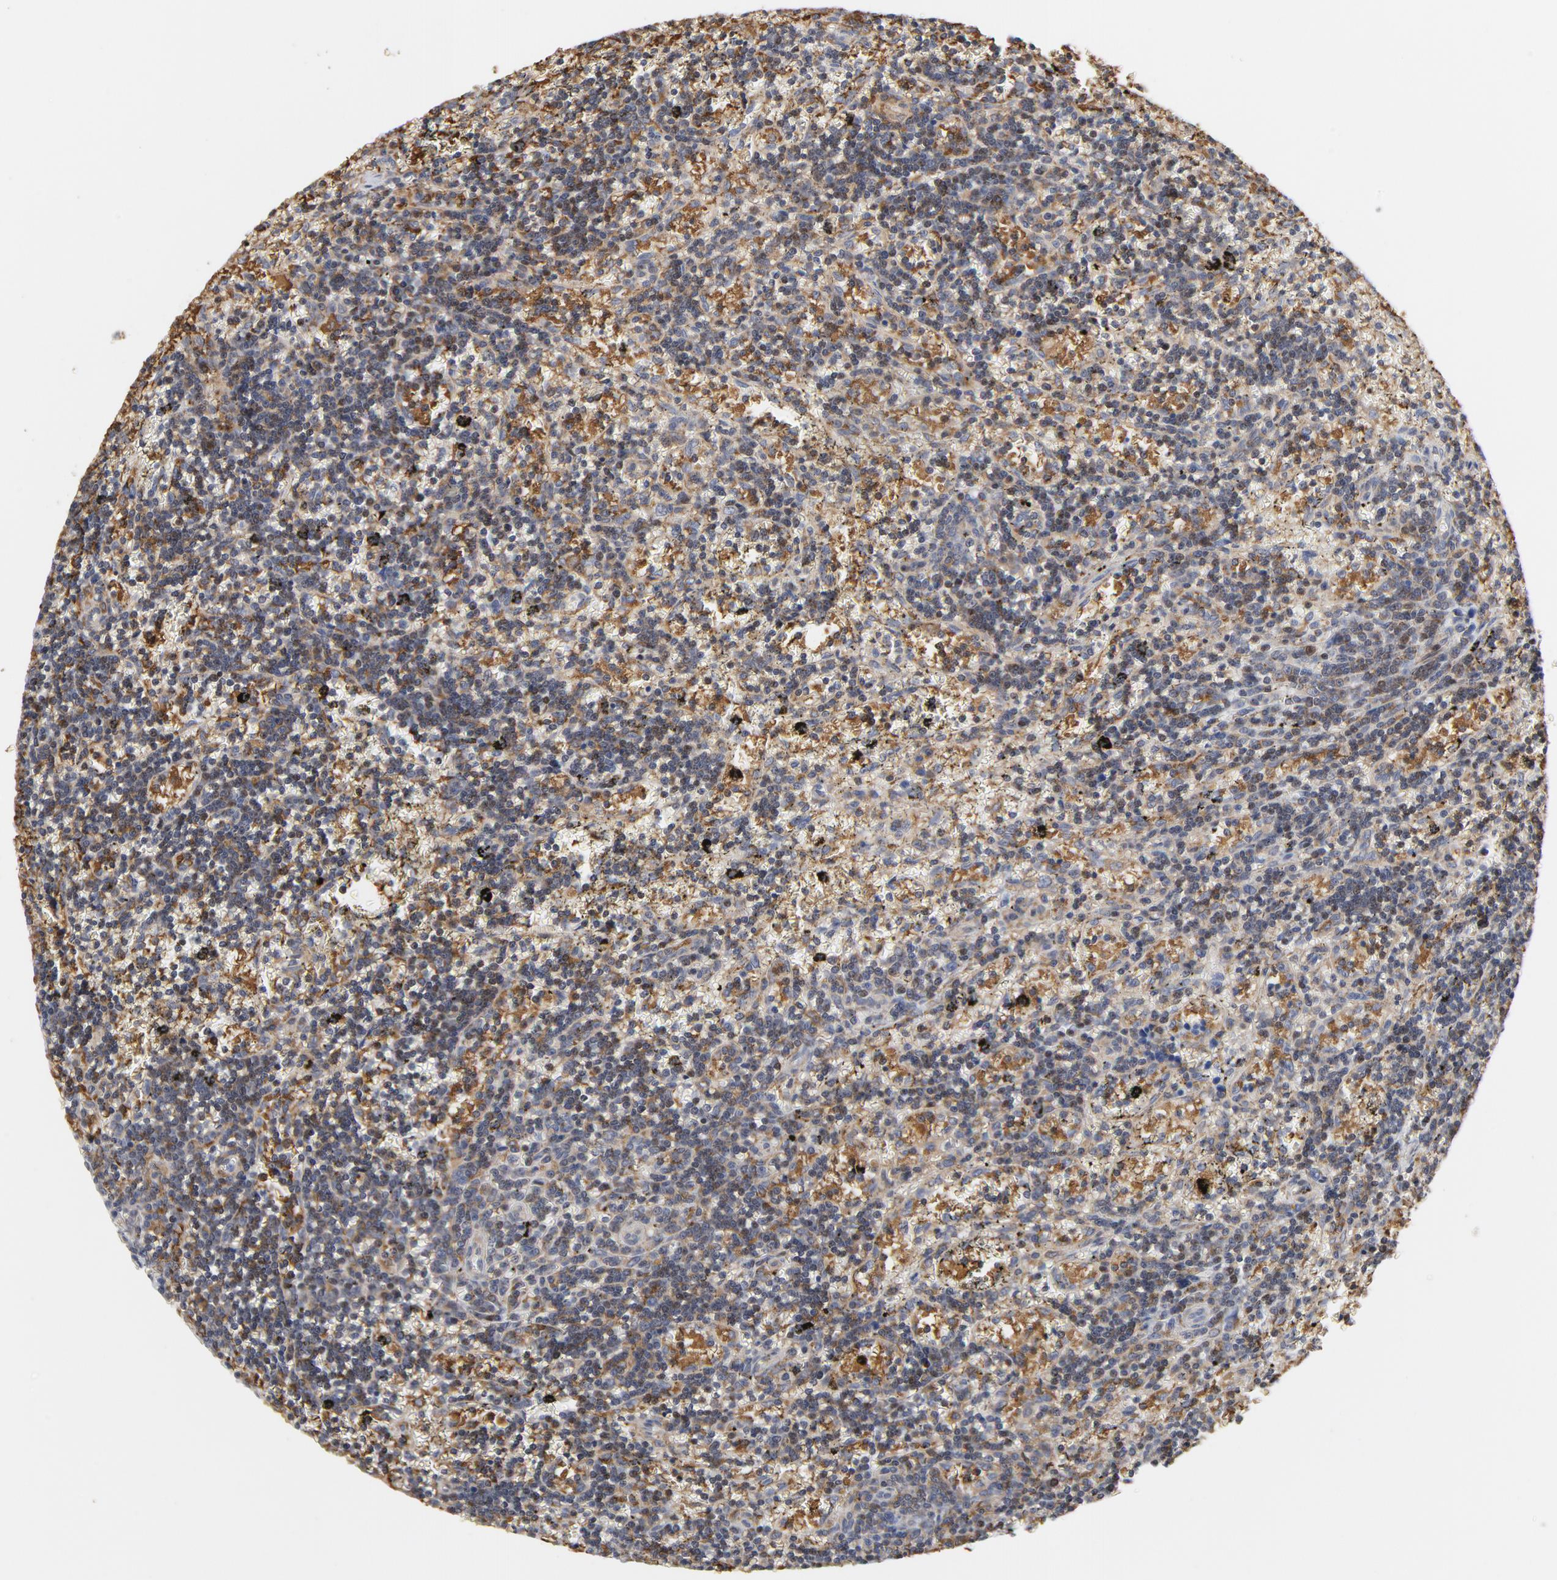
{"staining": {"intensity": "moderate", "quantity": "25%-75%", "location": "cytoplasmic/membranous,nuclear"}, "tissue": "lymphoma", "cell_type": "Tumor cells", "image_type": "cancer", "snomed": [{"axis": "morphology", "description": "Malignant lymphoma, non-Hodgkin's type, Low grade"}, {"axis": "topography", "description": "Spleen"}], "caption": "Lymphoma stained with DAB (3,3'-diaminobenzidine) immunohistochemistry displays medium levels of moderate cytoplasmic/membranous and nuclear expression in approximately 25%-75% of tumor cells.", "gene": "RAPGEF4", "patient": {"sex": "male", "age": 60}}